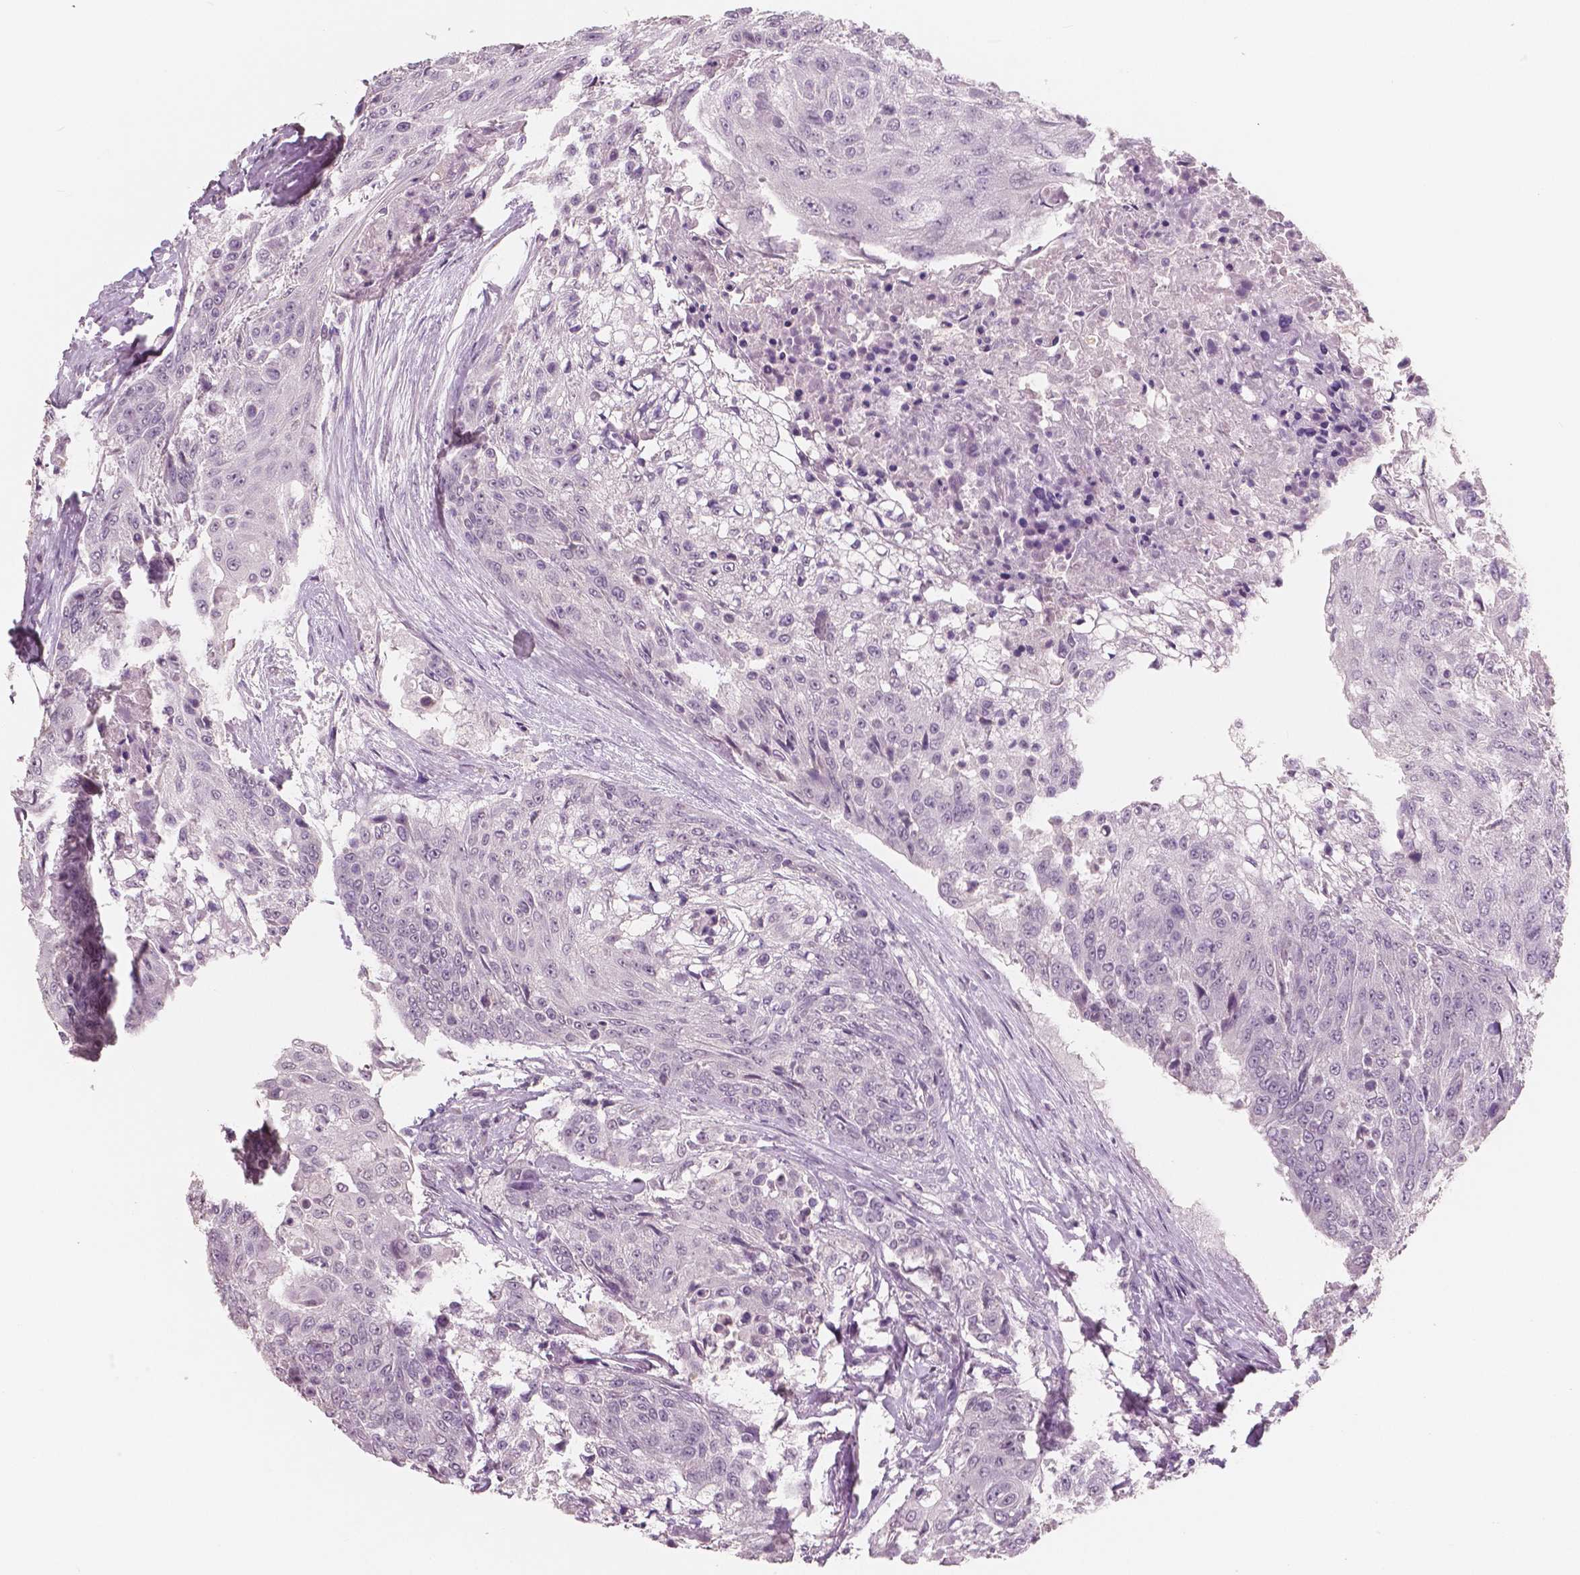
{"staining": {"intensity": "negative", "quantity": "none", "location": "none"}, "tissue": "urothelial cancer", "cell_type": "Tumor cells", "image_type": "cancer", "snomed": [{"axis": "morphology", "description": "Urothelial carcinoma, High grade"}, {"axis": "topography", "description": "Urinary bladder"}], "caption": "Human urothelial cancer stained for a protein using IHC reveals no expression in tumor cells.", "gene": "NECAB1", "patient": {"sex": "female", "age": 63}}